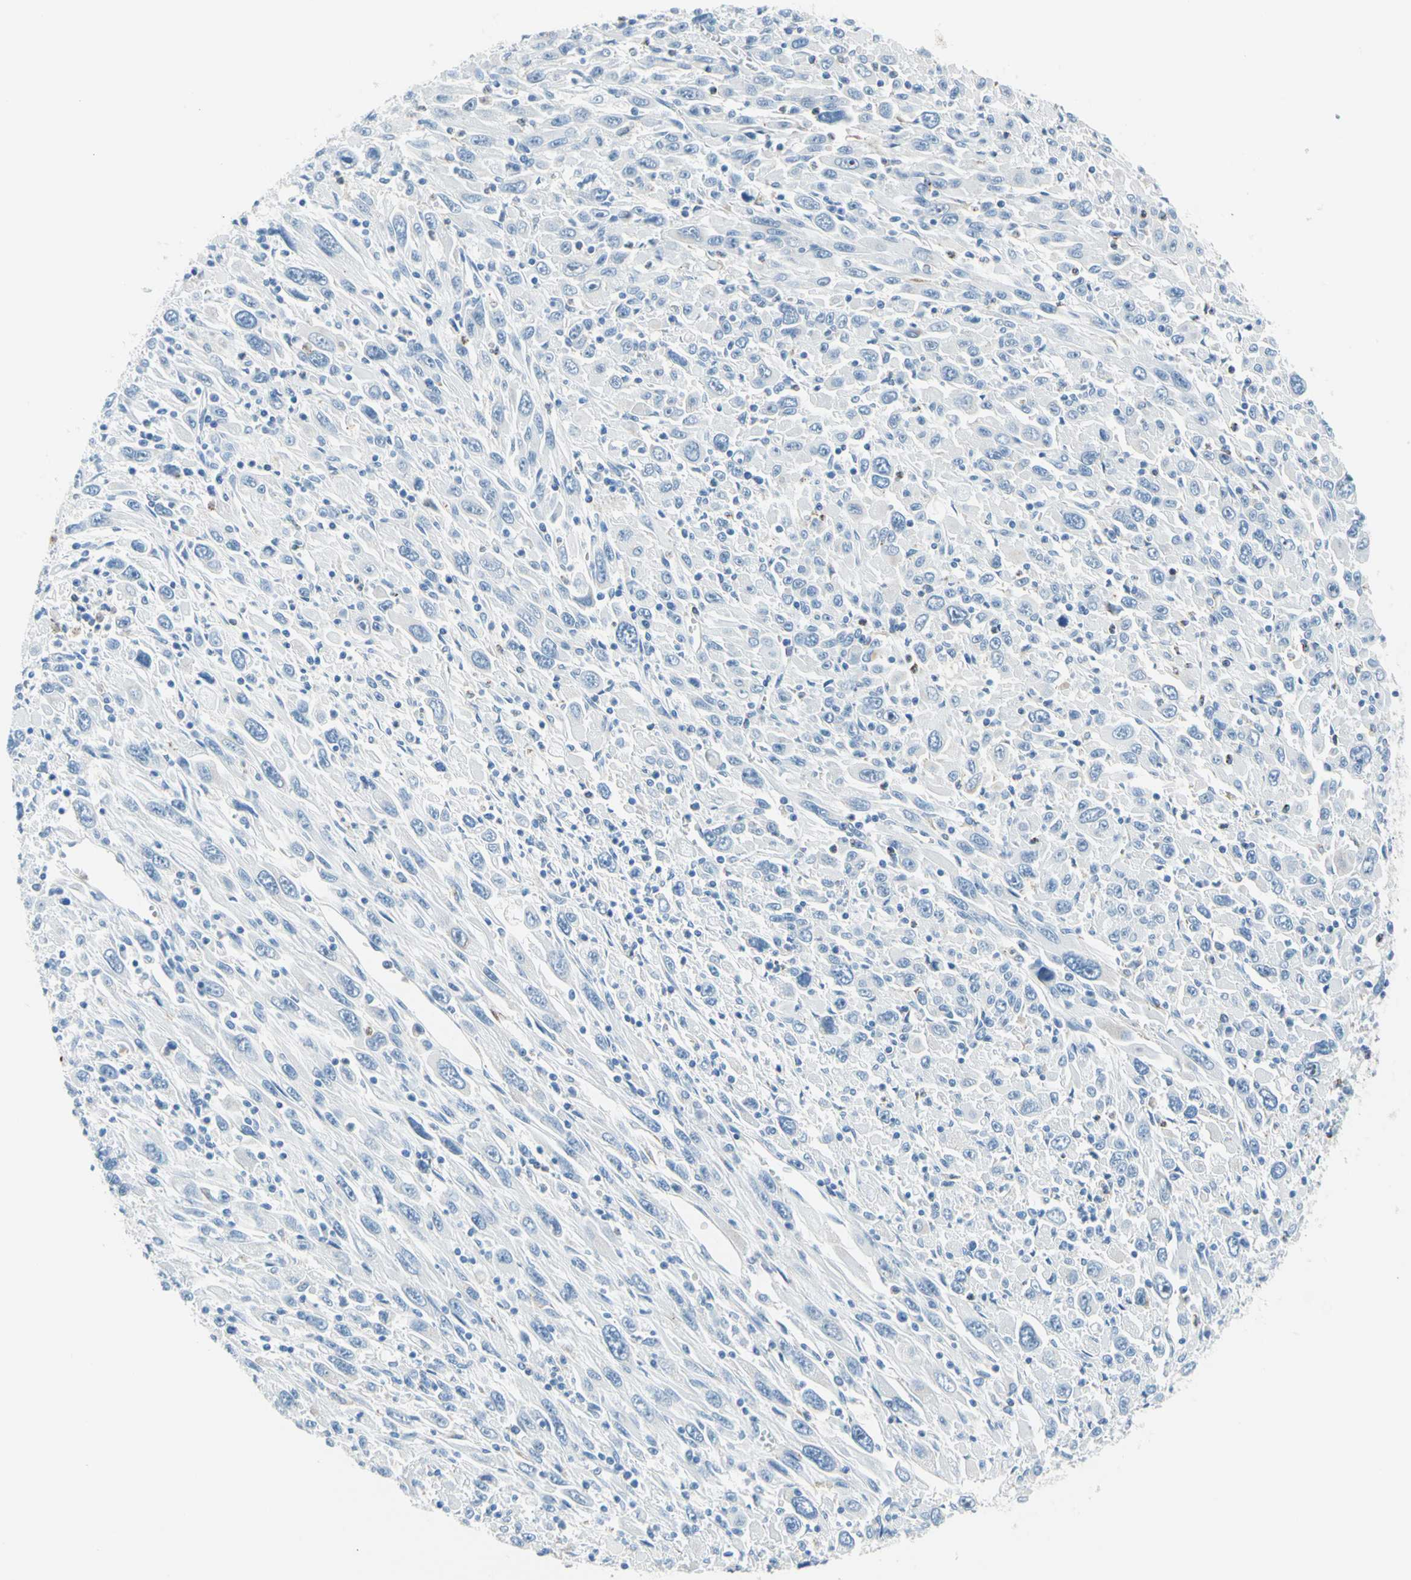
{"staining": {"intensity": "negative", "quantity": "none", "location": "none"}, "tissue": "melanoma", "cell_type": "Tumor cells", "image_type": "cancer", "snomed": [{"axis": "morphology", "description": "Malignant melanoma, Metastatic site"}, {"axis": "topography", "description": "Skin"}], "caption": "A photomicrograph of melanoma stained for a protein exhibits no brown staining in tumor cells. The staining is performed using DAB brown chromogen with nuclei counter-stained in using hematoxylin.", "gene": "CYSLTR1", "patient": {"sex": "female", "age": 56}}